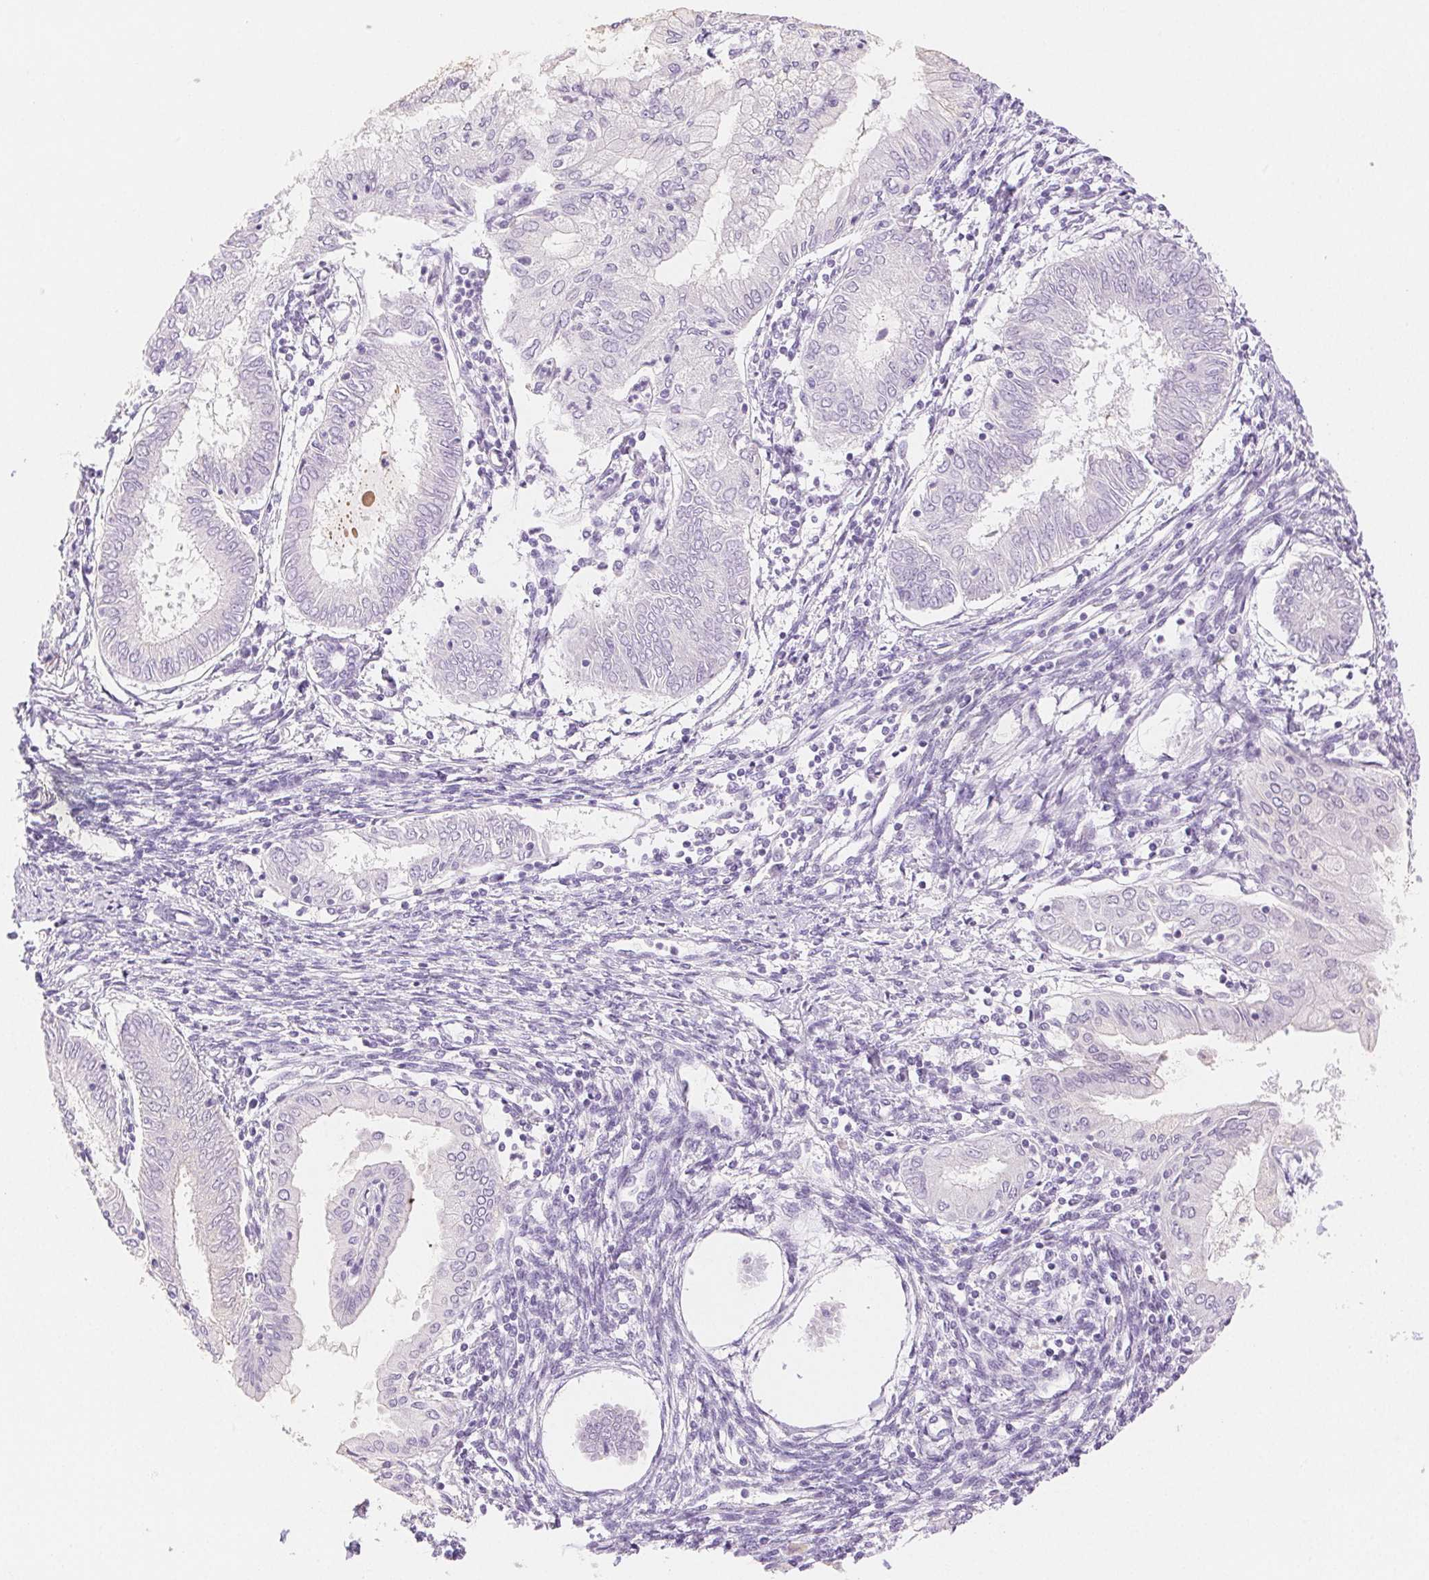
{"staining": {"intensity": "negative", "quantity": "none", "location": "none"}, "tissue": "endometrial cancer", "cell_type": "Tumor cells", "image_type": "cancer", "snomed": [{"axis": "morphology", "description": "Adenocarcinoma, NOS"}, {"axis": "topography", "description": "Endometrium"}], "caption": "This image is of endometrial cancer stained with immunohistochemistry (IHC) to label a protein in brown with the nuclei are counter-stained blue. There is no expression in tumor cells. Brightfield microscopy of immunohistochemistry (IHC) stained with DAB (3,3'-diaminobenzidine) (brown) and hematoxylin (blue), captured at high magnification.", "gene": "SPACA4", "patient": {"sex": "female", "age": 68}}